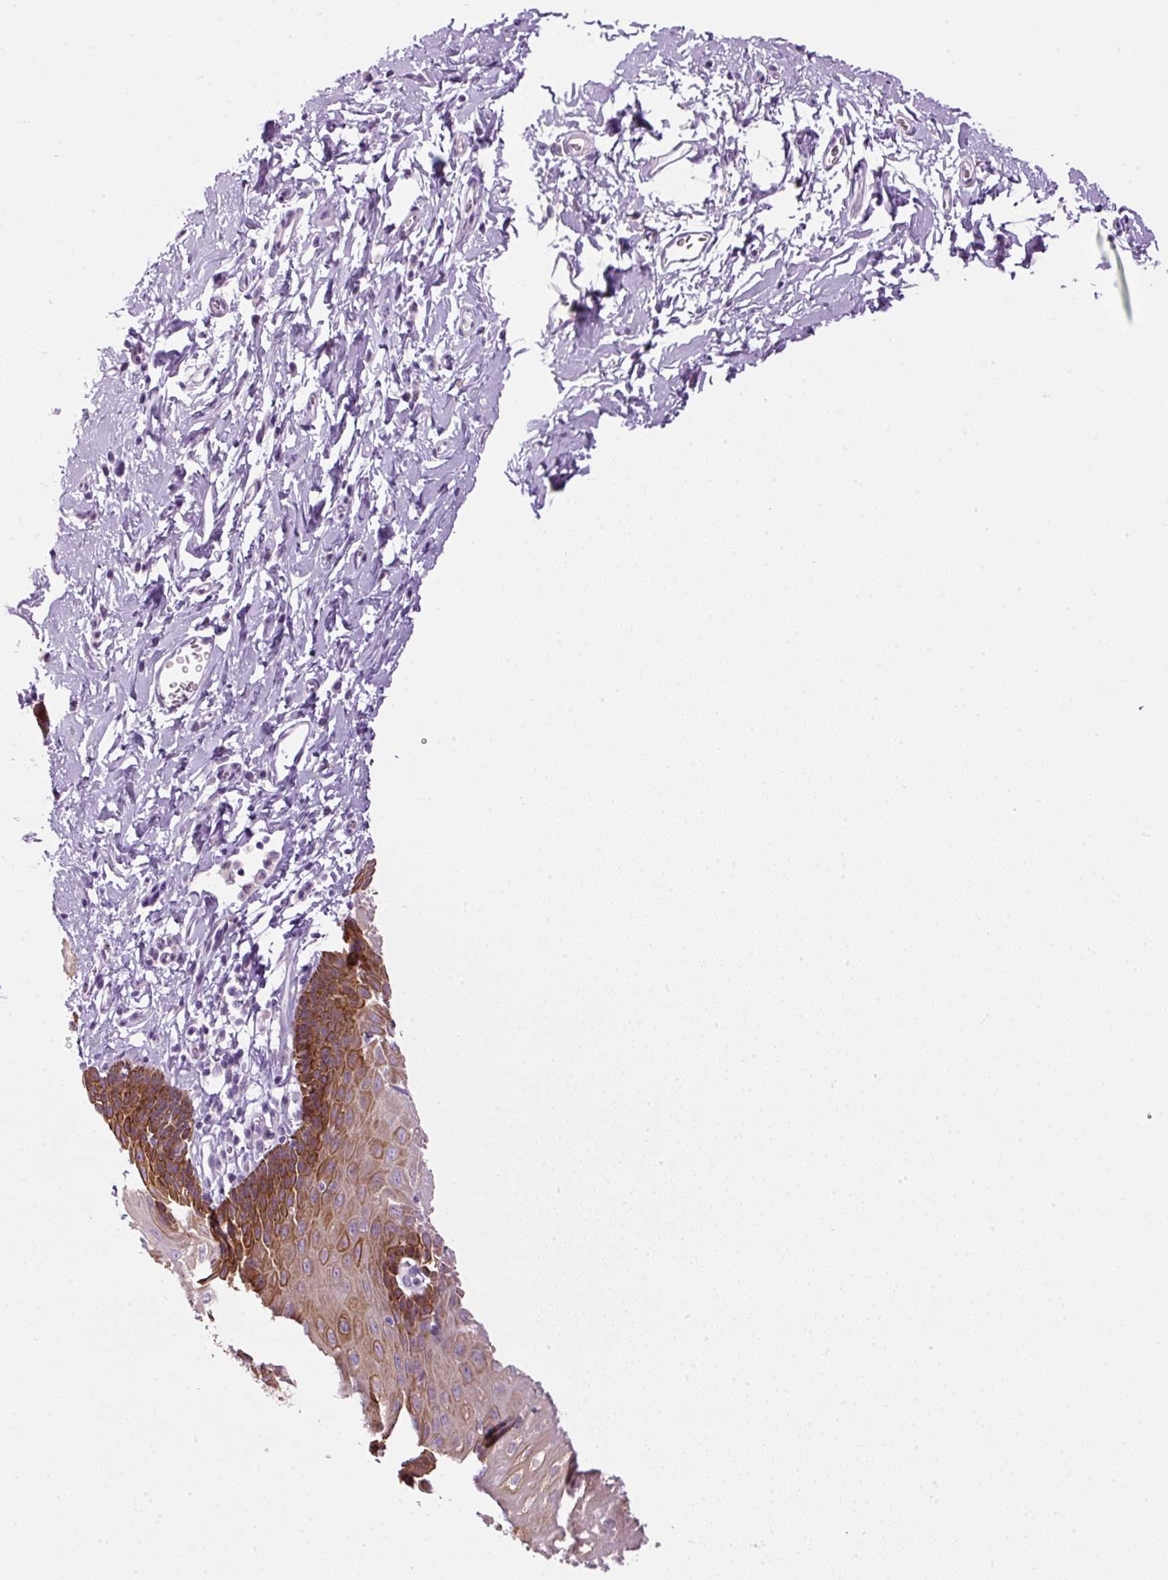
{"staining": {"intensity": "strong", "quantity": "25%-75%", "location": "cytoplasmic/membranous"}, "tissue": "esophagus", "cell_type": "Squamous epithelial cells", "image_type": "normal", "snomed": [{"axis": "morphology", "description": "Normal tissue, NOS"}, {"axis": "topography", "description": "Esophagus"}], "caption": "Benign esophagus was stained to show a protein in brown. There is high levels of strong cytoplasmic/membranous expression in about 25%-75% of squamous epithelial cells.", "gene": "SRC", "patient": {"sex": "male", "age": 70}}